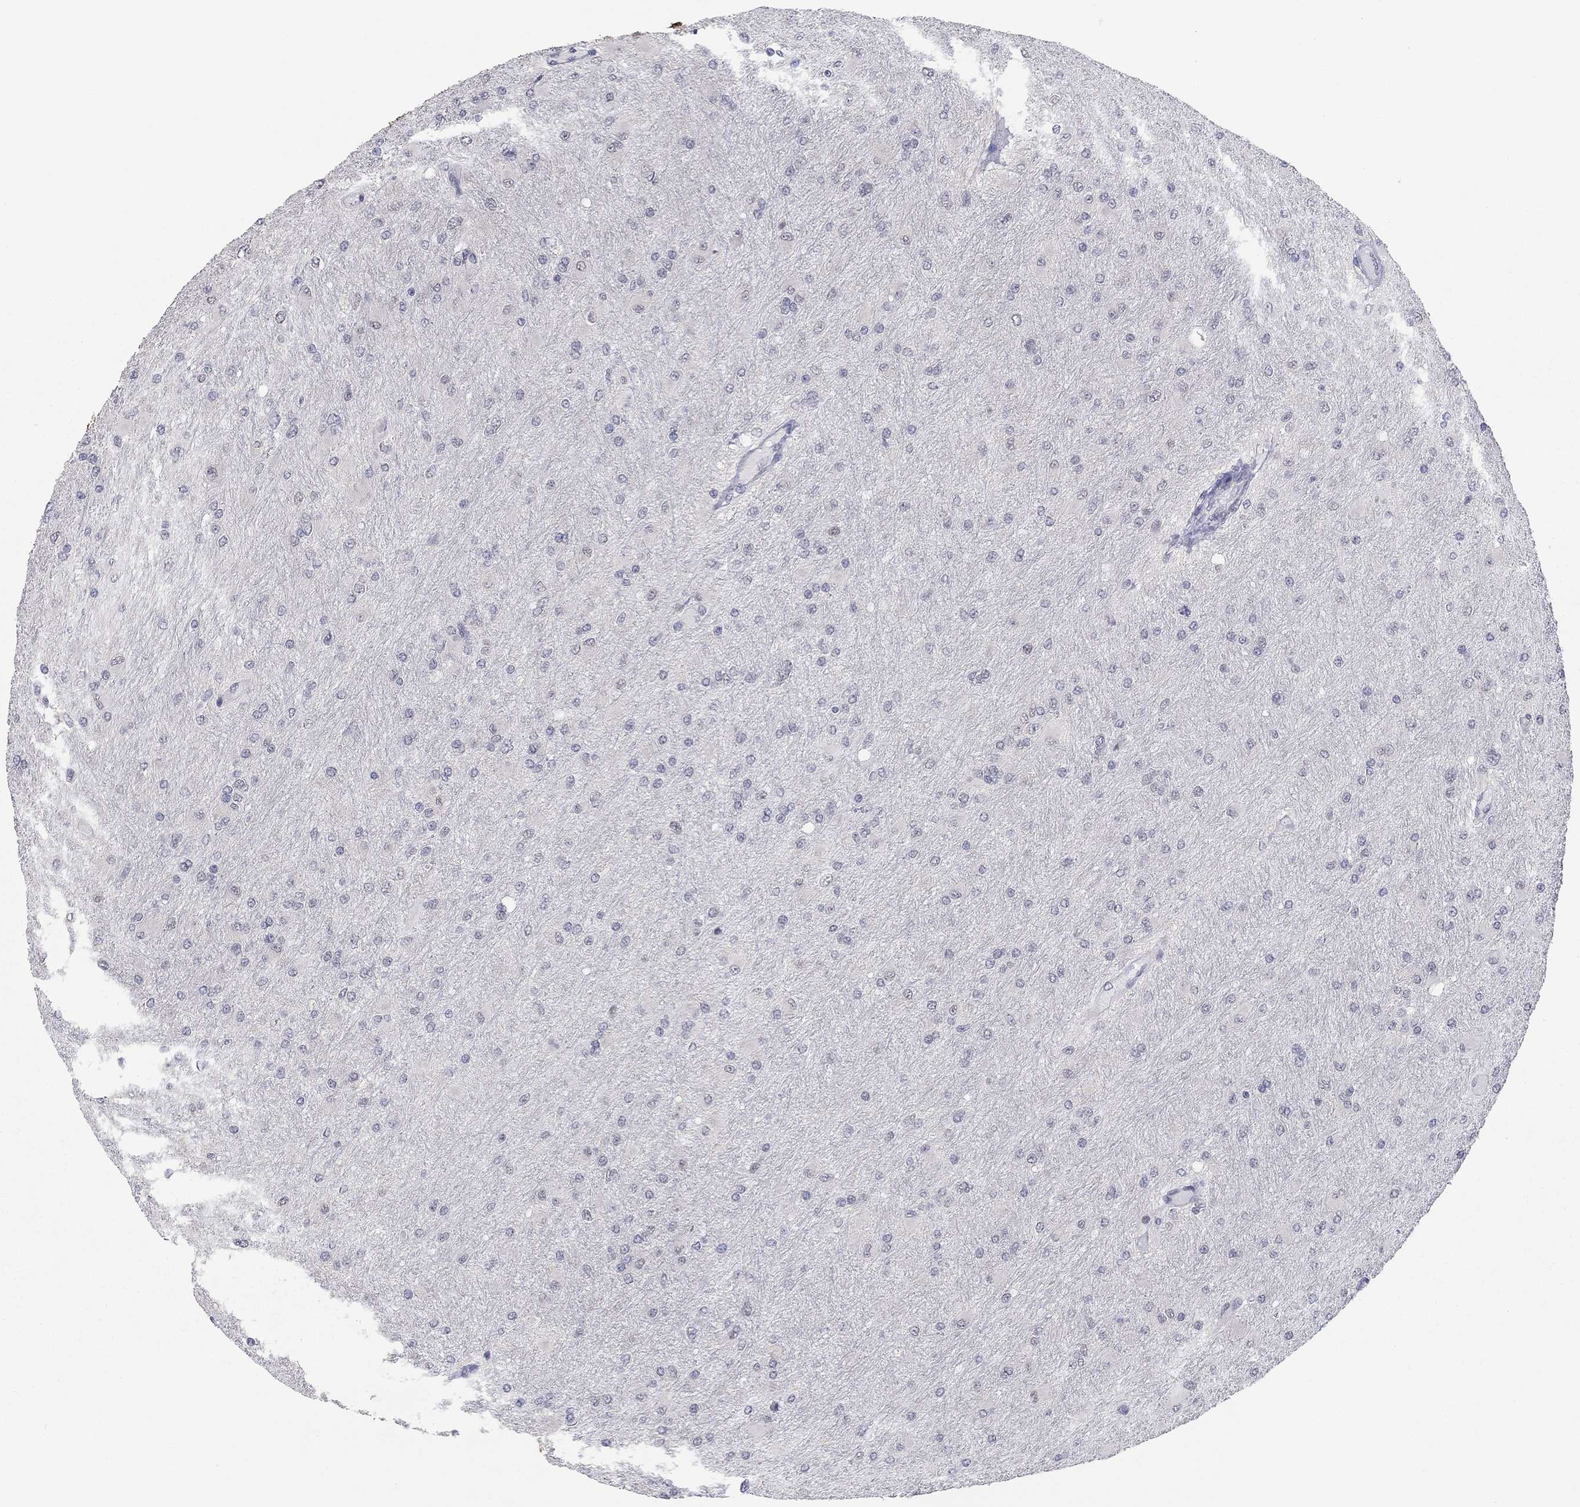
{"staining": {"intensity": "negative", "quantity": "none", "location": "none"}, "tissue": "glioma", "cell_type": "Tumor cells", "image_type": "cancer", "snomed": [{"axis": "morphology", "description": "Glioma, malignant, High grade"}, {"axis": "topography", "description": "Cerebral cortex"}], "caption": "Immunohistochemistry (IHC) of human glioma displays no positivity in tumor cells.", "gene": "SLC22A2", "patient": {"sex": "female", "age": 36}}